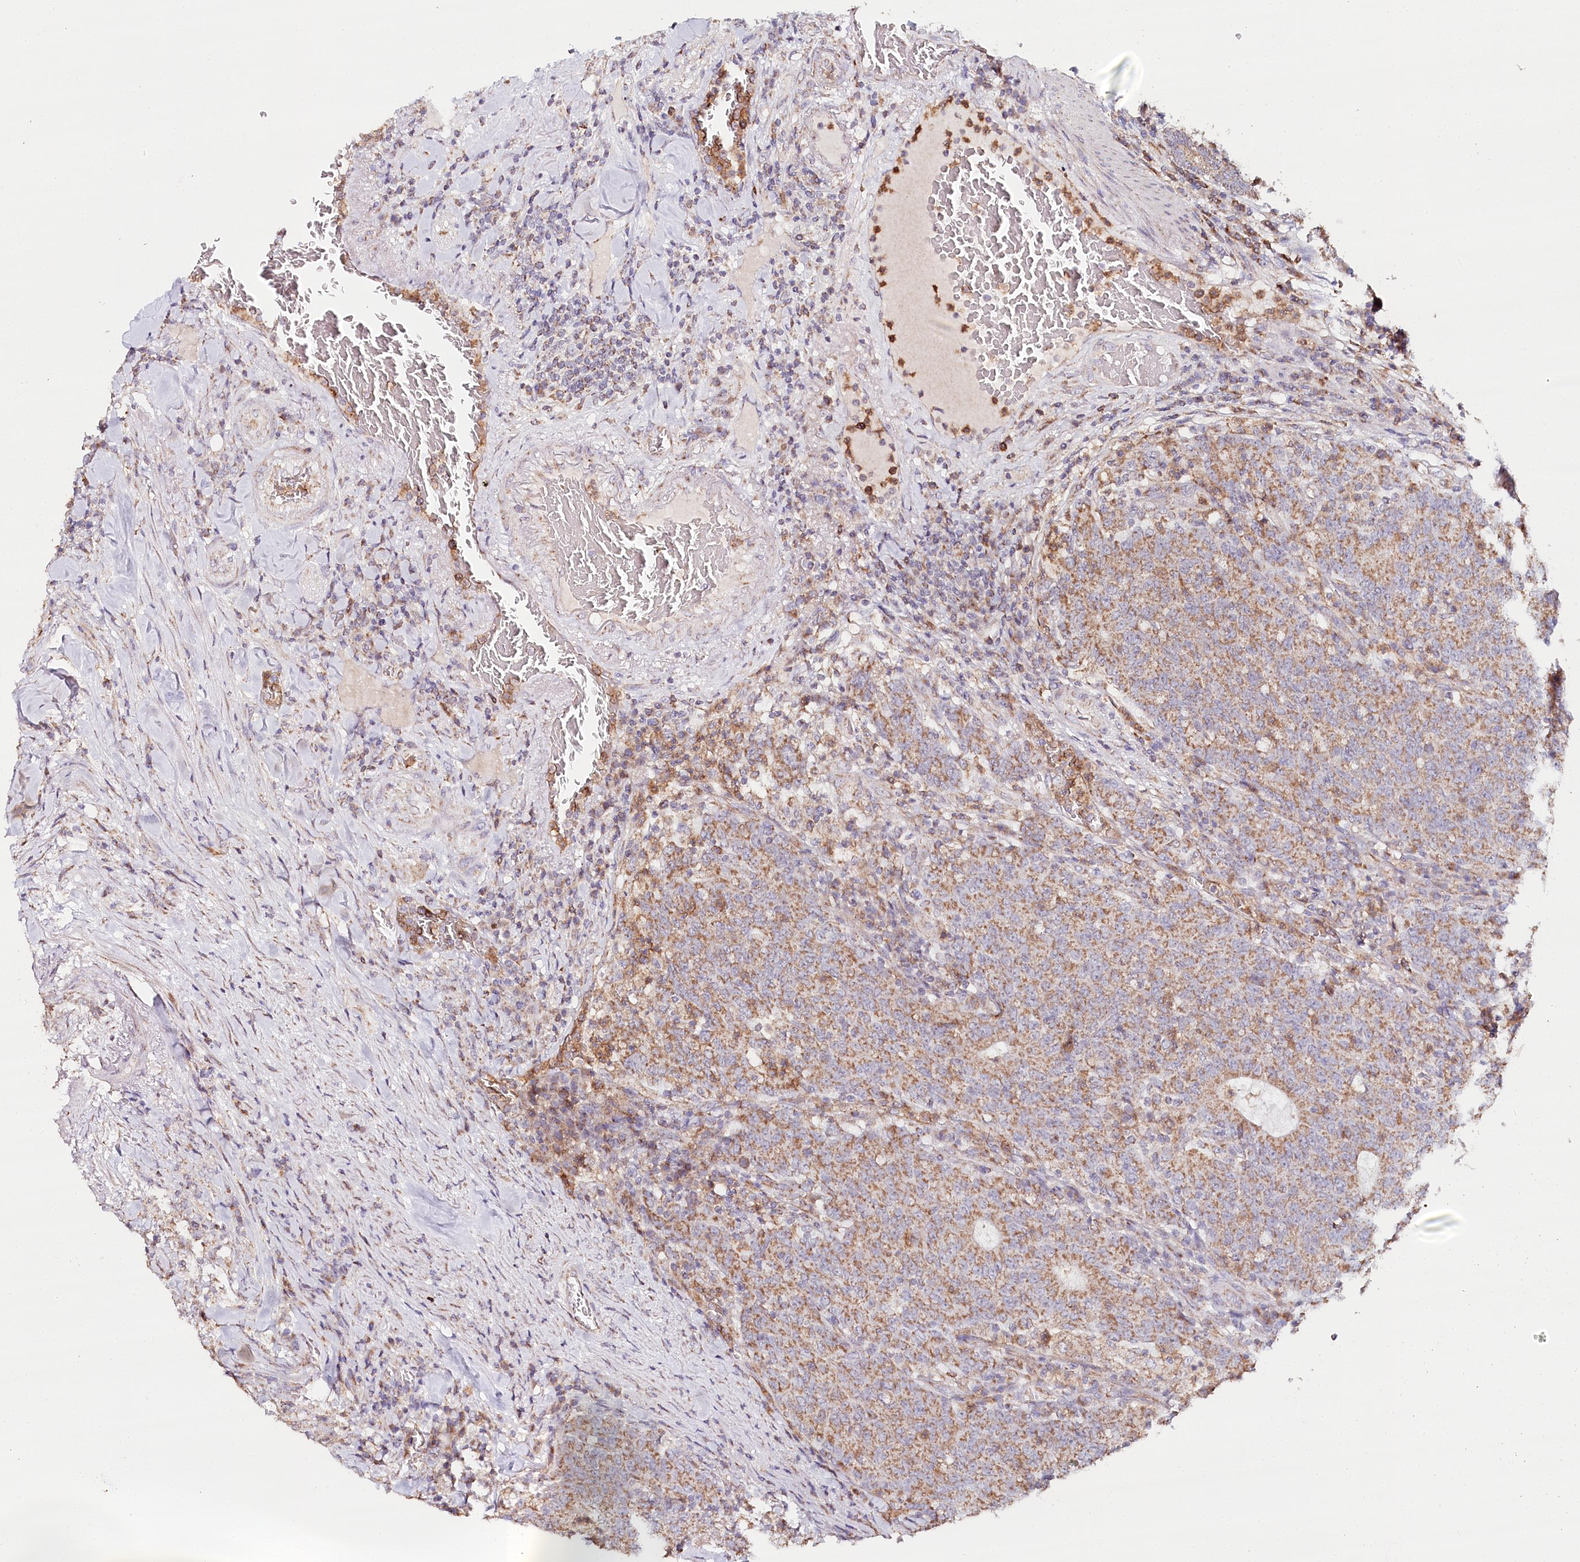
{"staining": {"intensity": "moderate", "quantity": ">75%", "location": "cytoplasmic/membranous"}, "tissue": "colorectal cancer", "cell_type": "Tumor cells", "image_type": "cancer", "snomed": [{"axis": "morphology", "description": "Normal tissue, NOS"}, {"axis": "morphology", "description": "Adenocarcinoma, NOS"}, {"axis": "topography", "description": "Colon"}], "caption": "Protein staining of colorectal adenocarcinoma tissue shows moderate cytoplasmic/membranous positivity in about >75% of tumor cells.", "gene": "MMP25", "patient": {"sex": "female", "age": 75}}